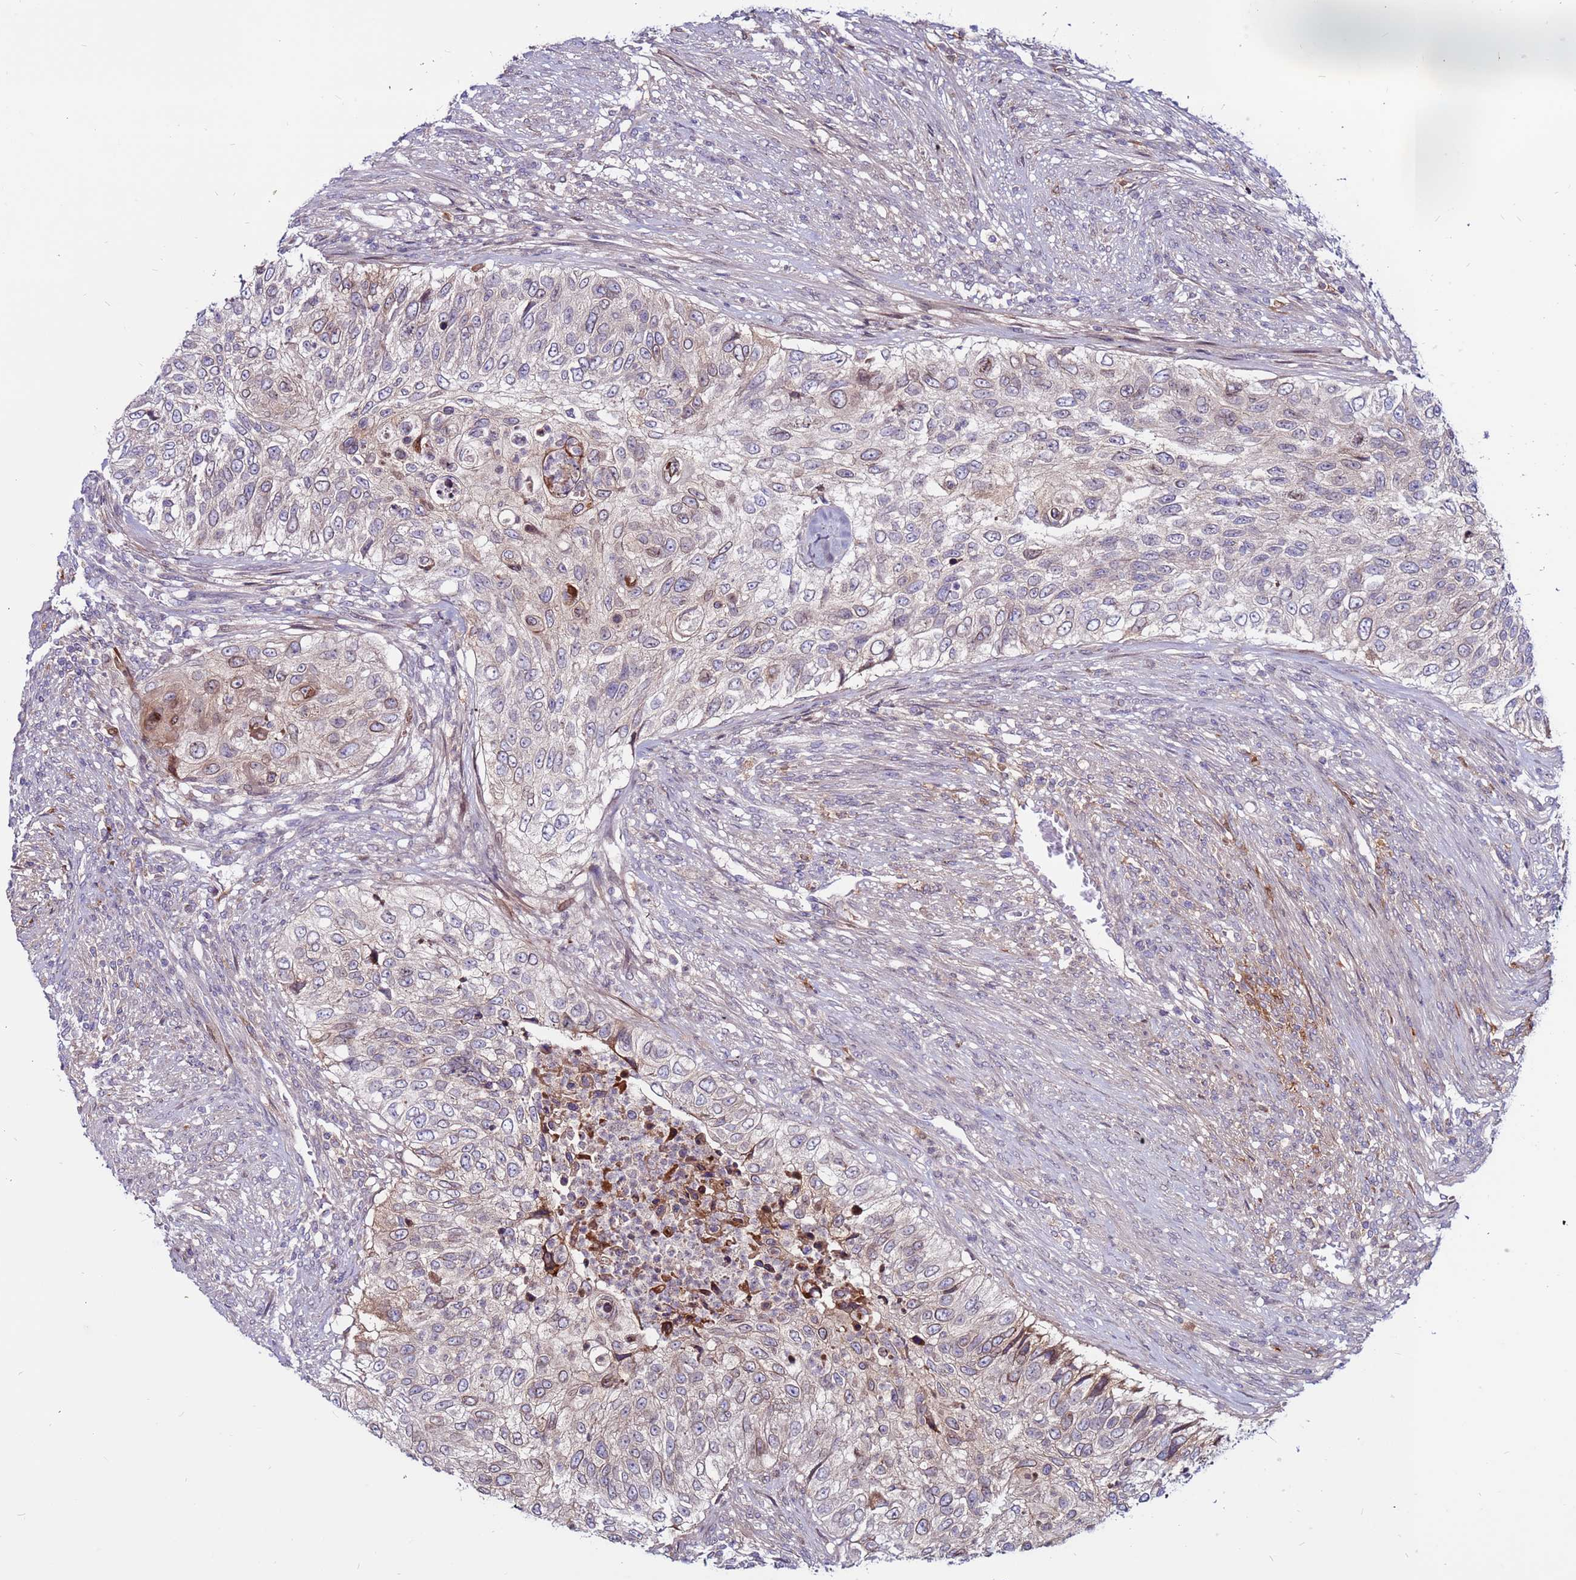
{"staining": {"intensity": "weak", "quantity": "<25%", "location": "cytoplasmic/membranous"}, "tissue": "urothelial cancer", "cell_type": "Tumor cells", "image_type": "cancer", "snomed": [{"axis": "morphology", "description": "Urothelial carcinoma, High grade"}, {"axis": "topography", "description": "Urinary bladder"}], "caption": "High magnification brightfield microscopy of urothelial cancer stained with DAB (3,3'-diaminobenzidine) (brown) and counterstained with hematoxylin (blue): tumor cells show no significant positivity. (DAB (3,3'-diaminobenzidine) IHC with hematoxylin counter stain).", "gene": "CCDC71", "patient": {"sex": "female", "age": 60}}